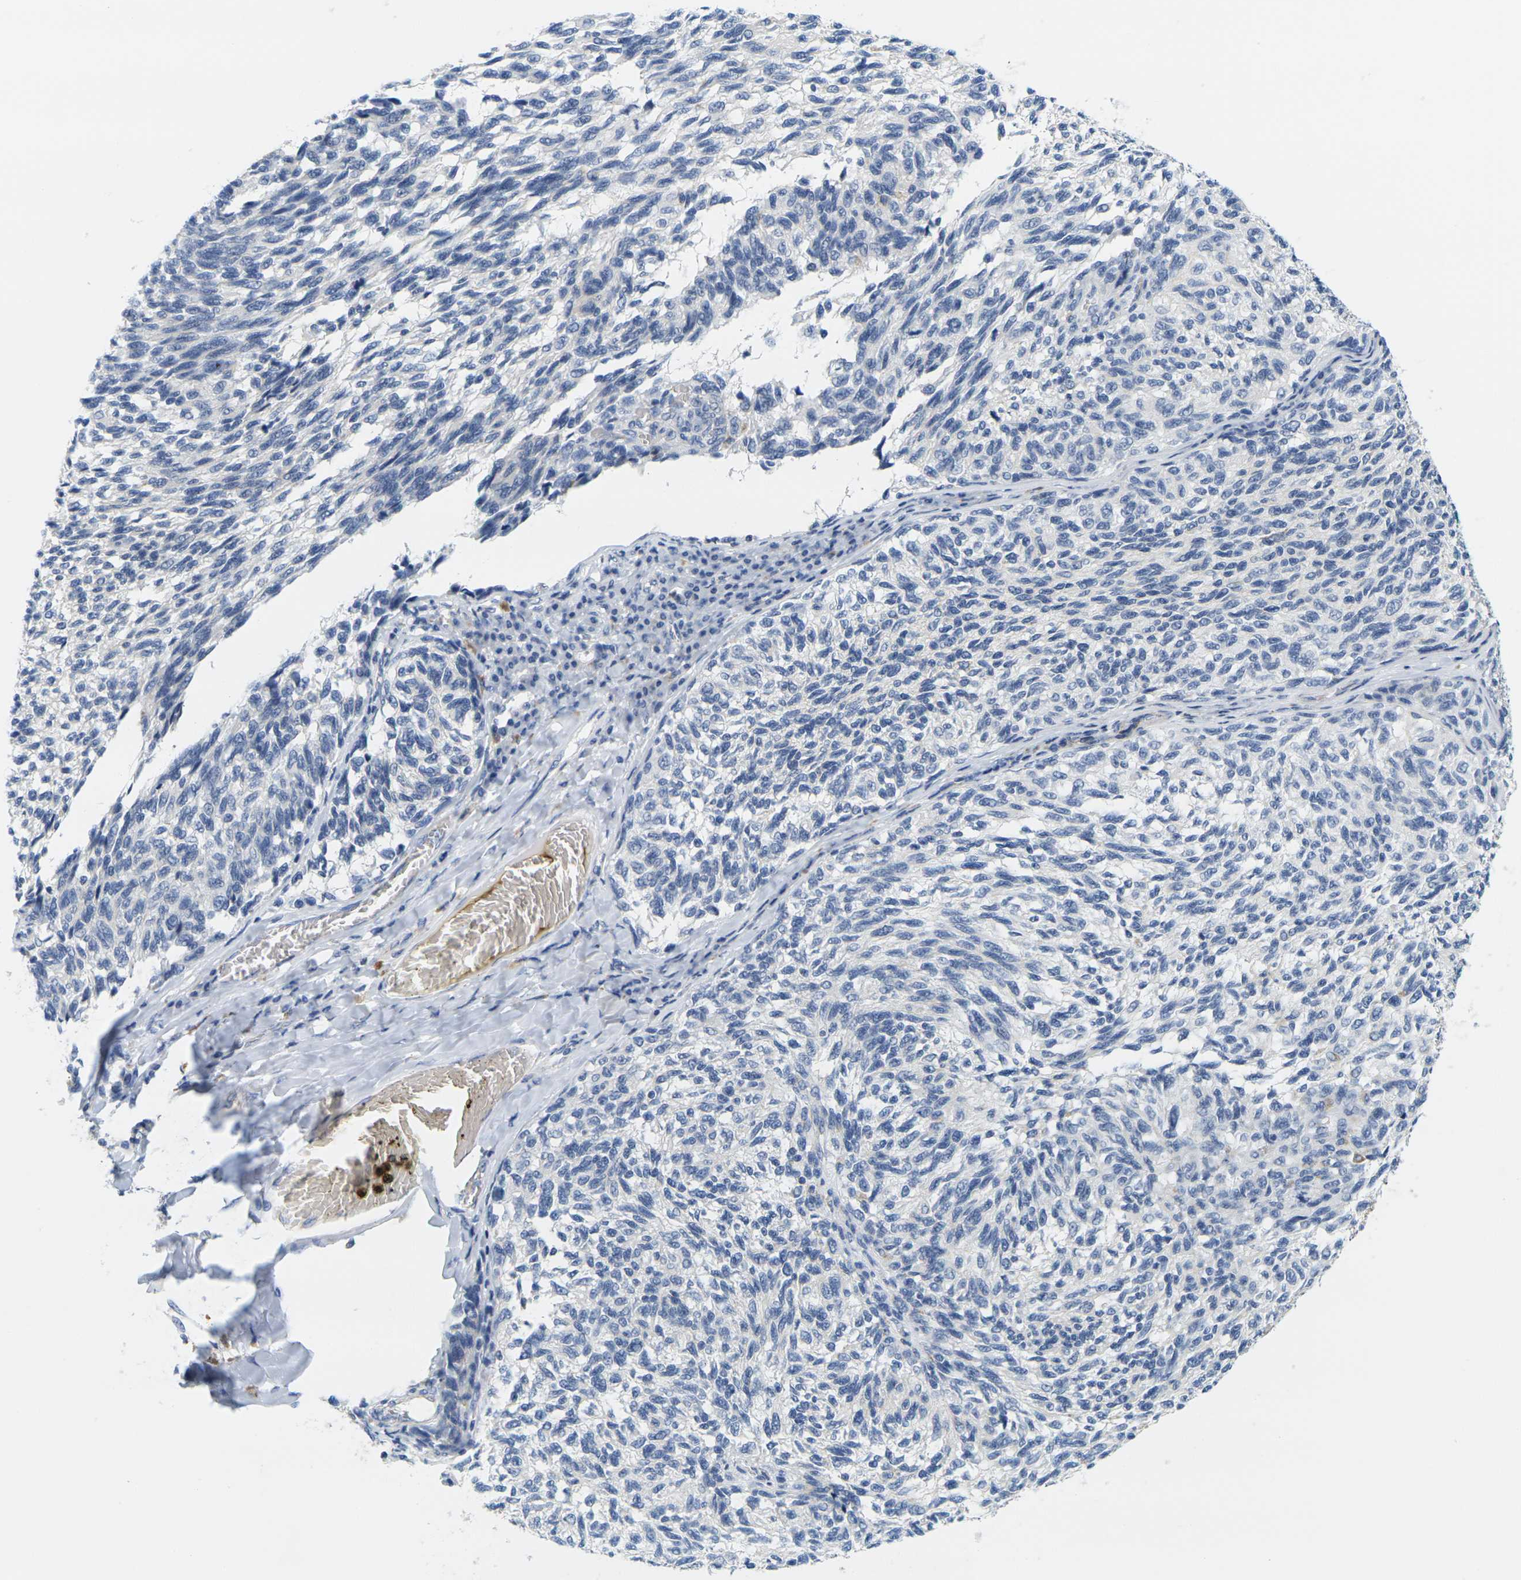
{"staining": {"intensity": "negative", "quantity": "none", "location": "none"}, "tissue": "melanoma", "cell_type": "Tumor cells", "image_type": "cancer", "snomed": [{"axis": "morphology", "description": "Malignant melanoma, NOS"}, {"axis": "topography", "description": "Skin"}], "caption": "Tumor cells are negative for brown protein staining in melanoma.", "gene": "KLK5", "patient": {"sex": "female", "age": 73}}